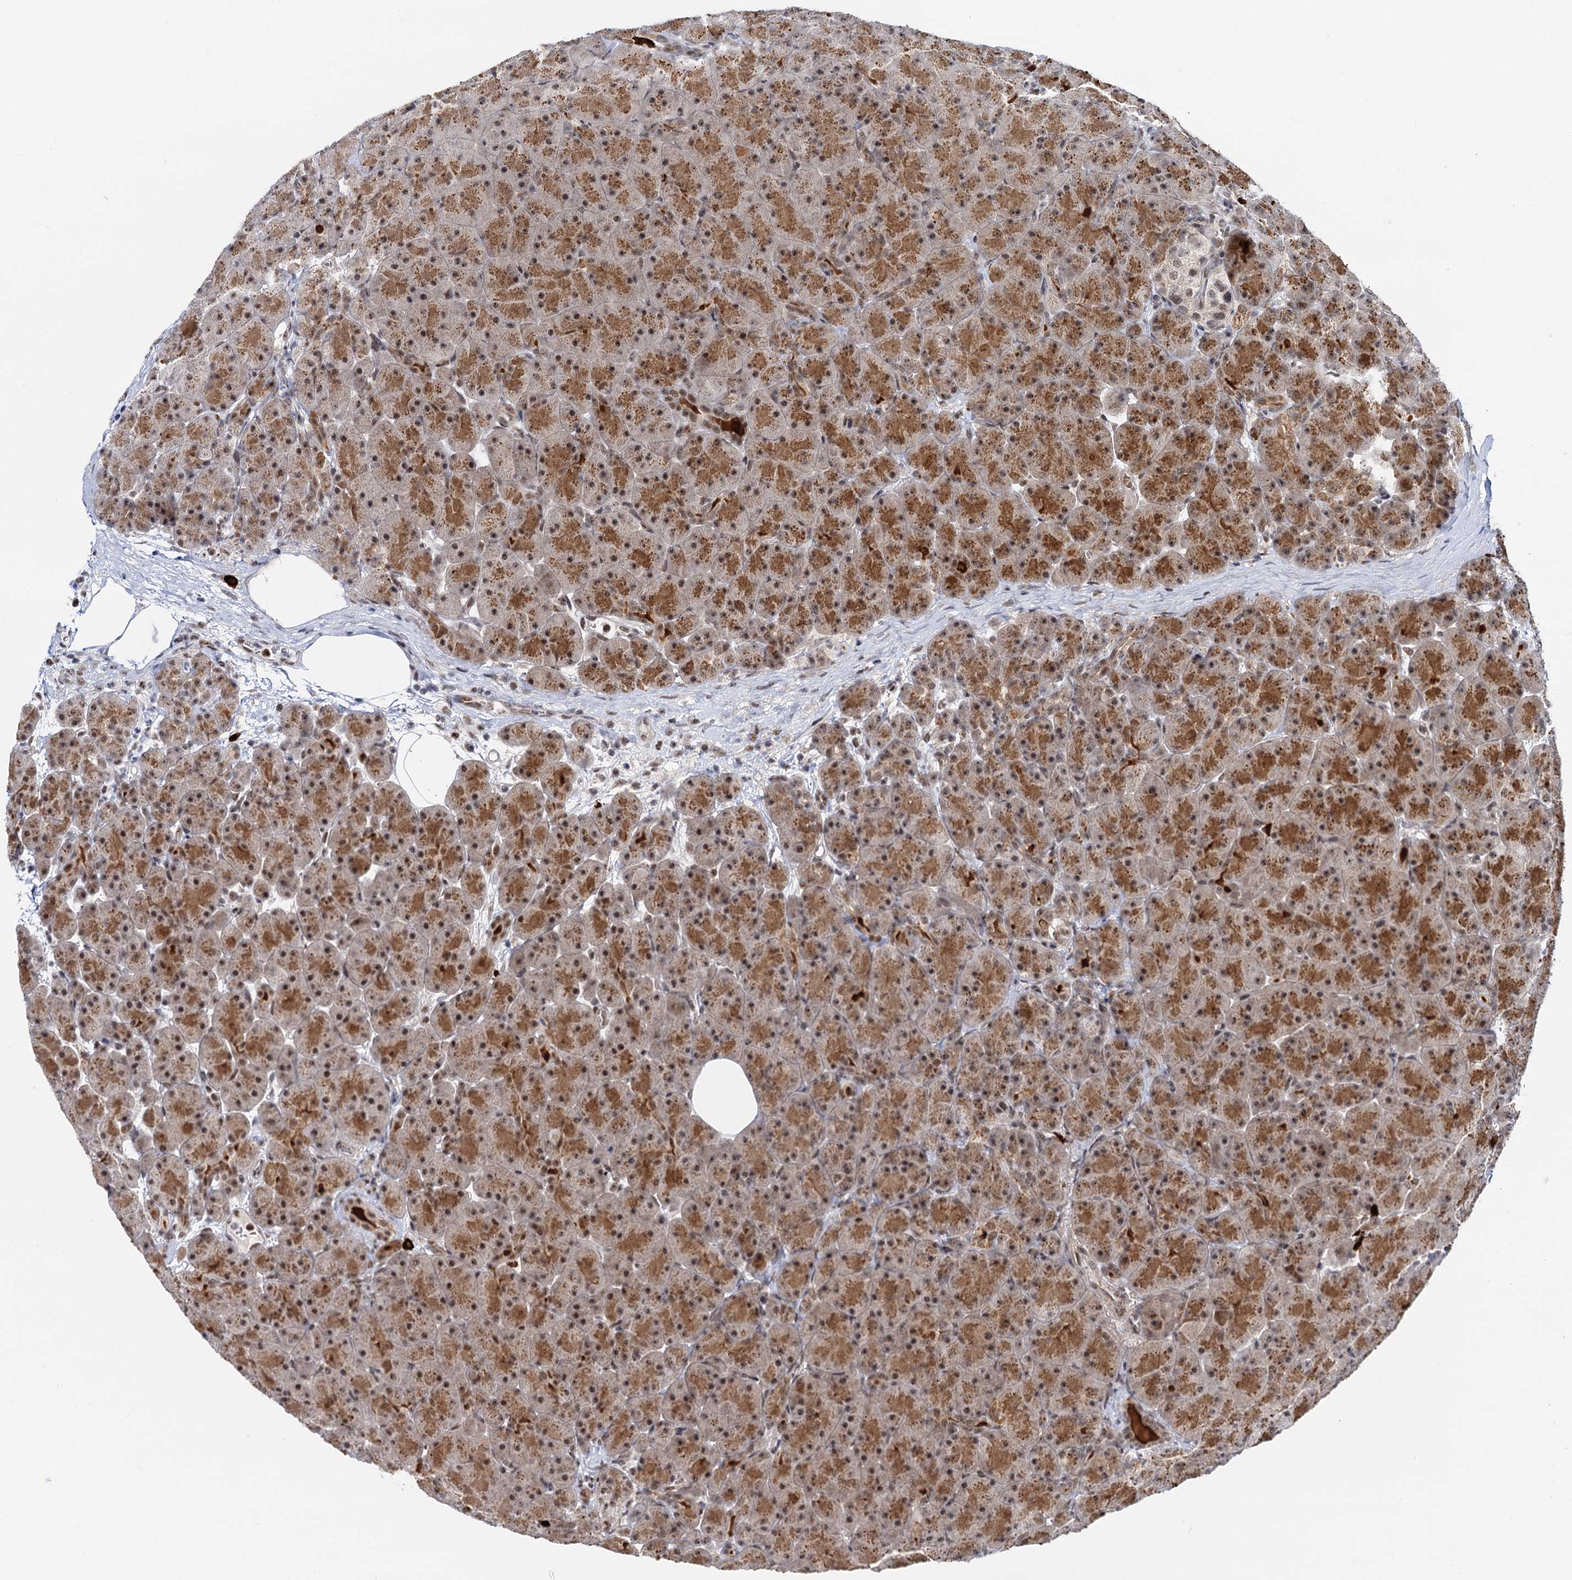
{"staining": {"intensity": "moderate", "quantity": ">75%", "location": "cytoplasmic/membranous,nuclear"}, "tissue": "pancreas", "cell_type": "Exocrine glandular cells", "image_type": "normal", "snomed": [{"axis": "morphology", "description": "Normal tissue, NOS"}, {"axis": "topography", "description": "Pancreas"}], "caption": "A high-resolution histopathology image shows immunohistochemistry staining of normal pancreas, which shows moderate cytoplasmic/membranous,nuclear staining in approximately >75% of exocrine glandular cells.", "gene": "BUD13", "patient": {"sex": "male", "age": 66}}